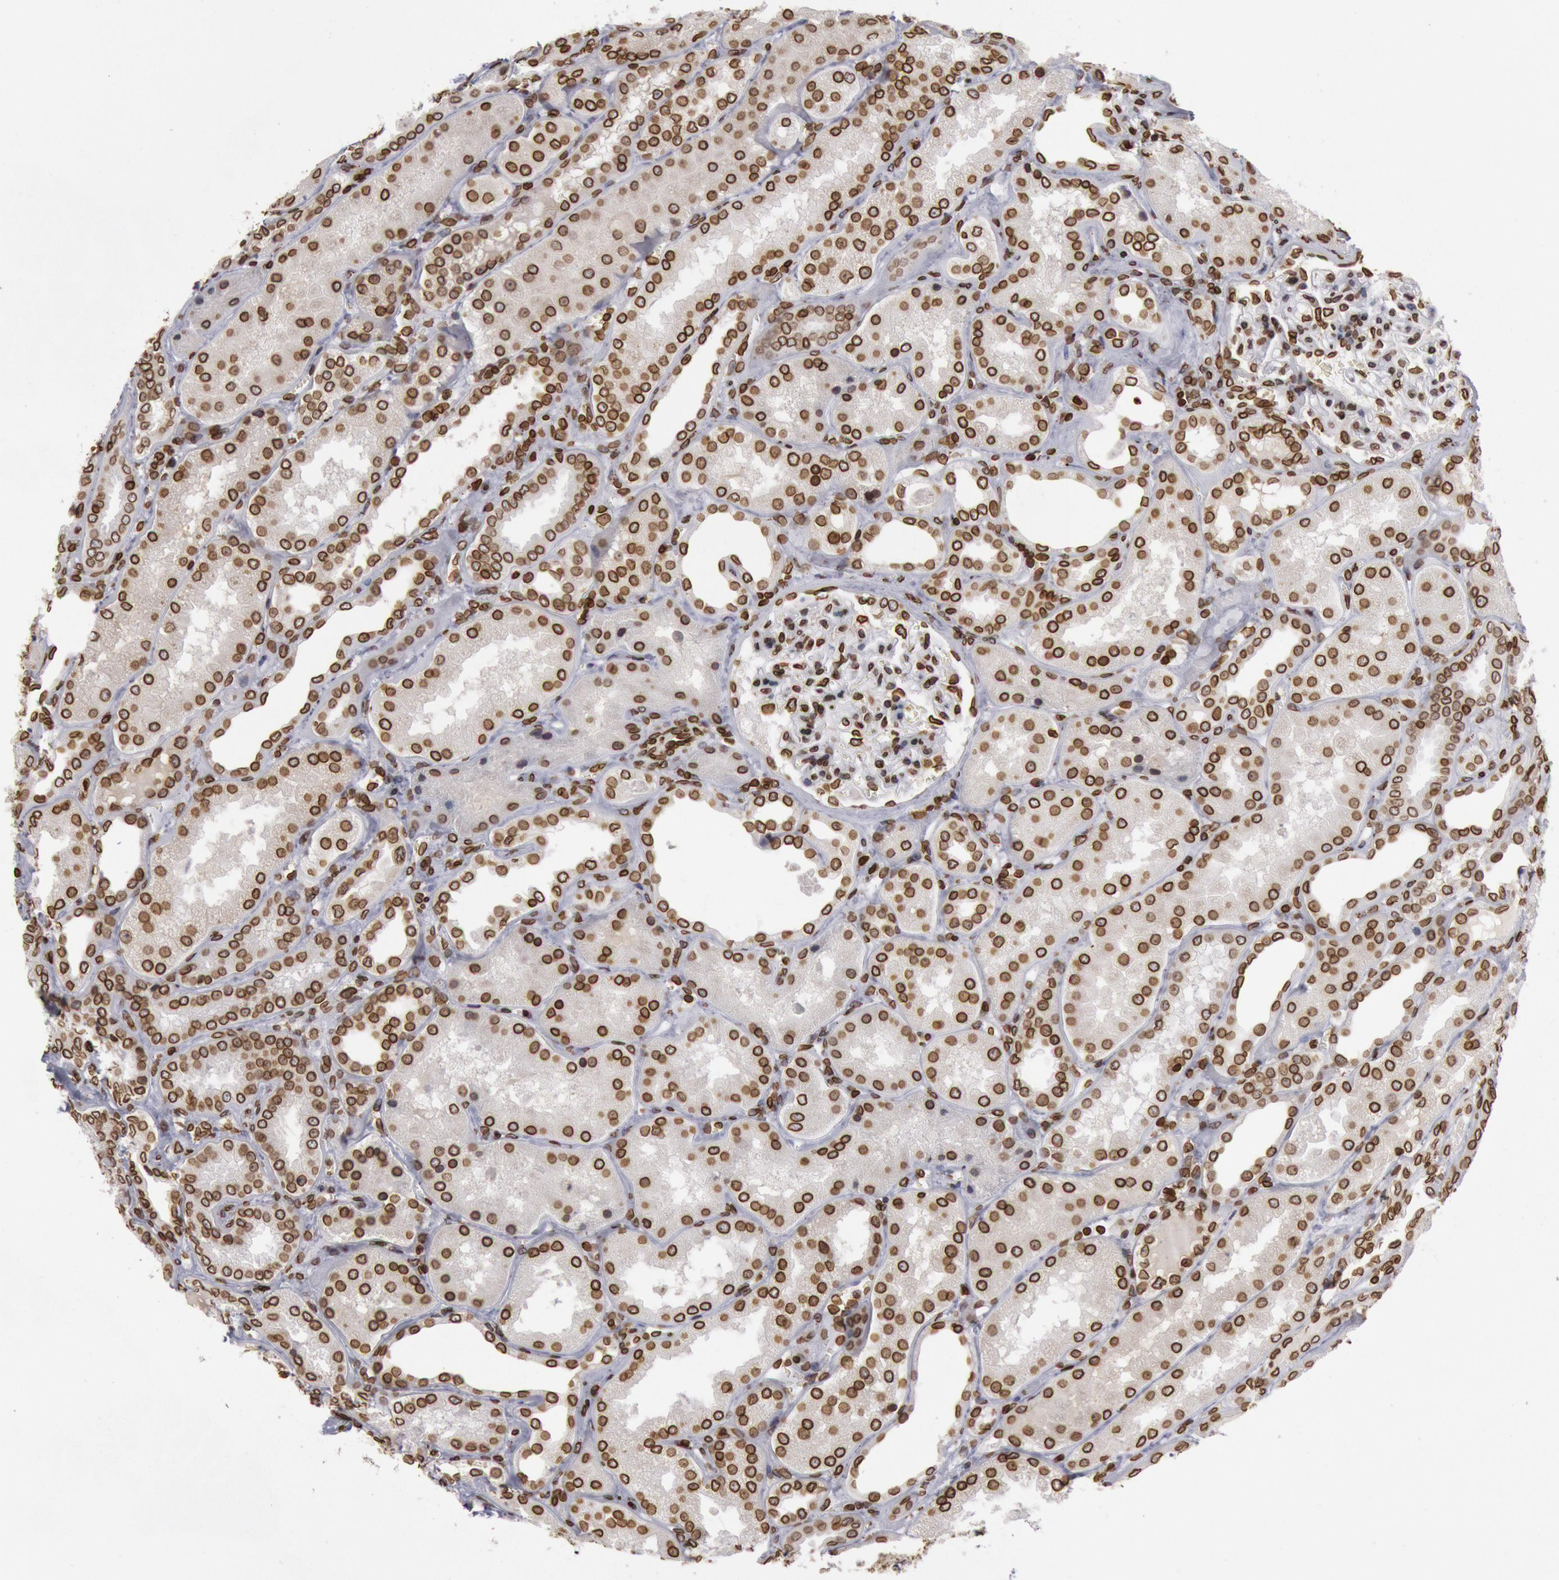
{"staining": {"intensity": "strong", "quantity": ">75%", "location": "nuclear"}, "tissue": "kidney", "cell_type": "Cells in glomeruli", "image_type": "normal", "snomed": [{"axis": "morphology", "description": "Normal tissue, NOS"}, {"axis": "topography", "description": "Kidney"}], "caption": "Immunohistochemical staining of benign human kidney demonstrates strong nuclear protein positivity in about >75% of cells in glomeruli. The staining was performed using DAB (3,3'-diaminobenzidine), with brown indicating positive protein expression. Nuclei are stained blue with hematoxylin.", "gene": "SUN2", "patient": {"sex": "female", "age": 56}}